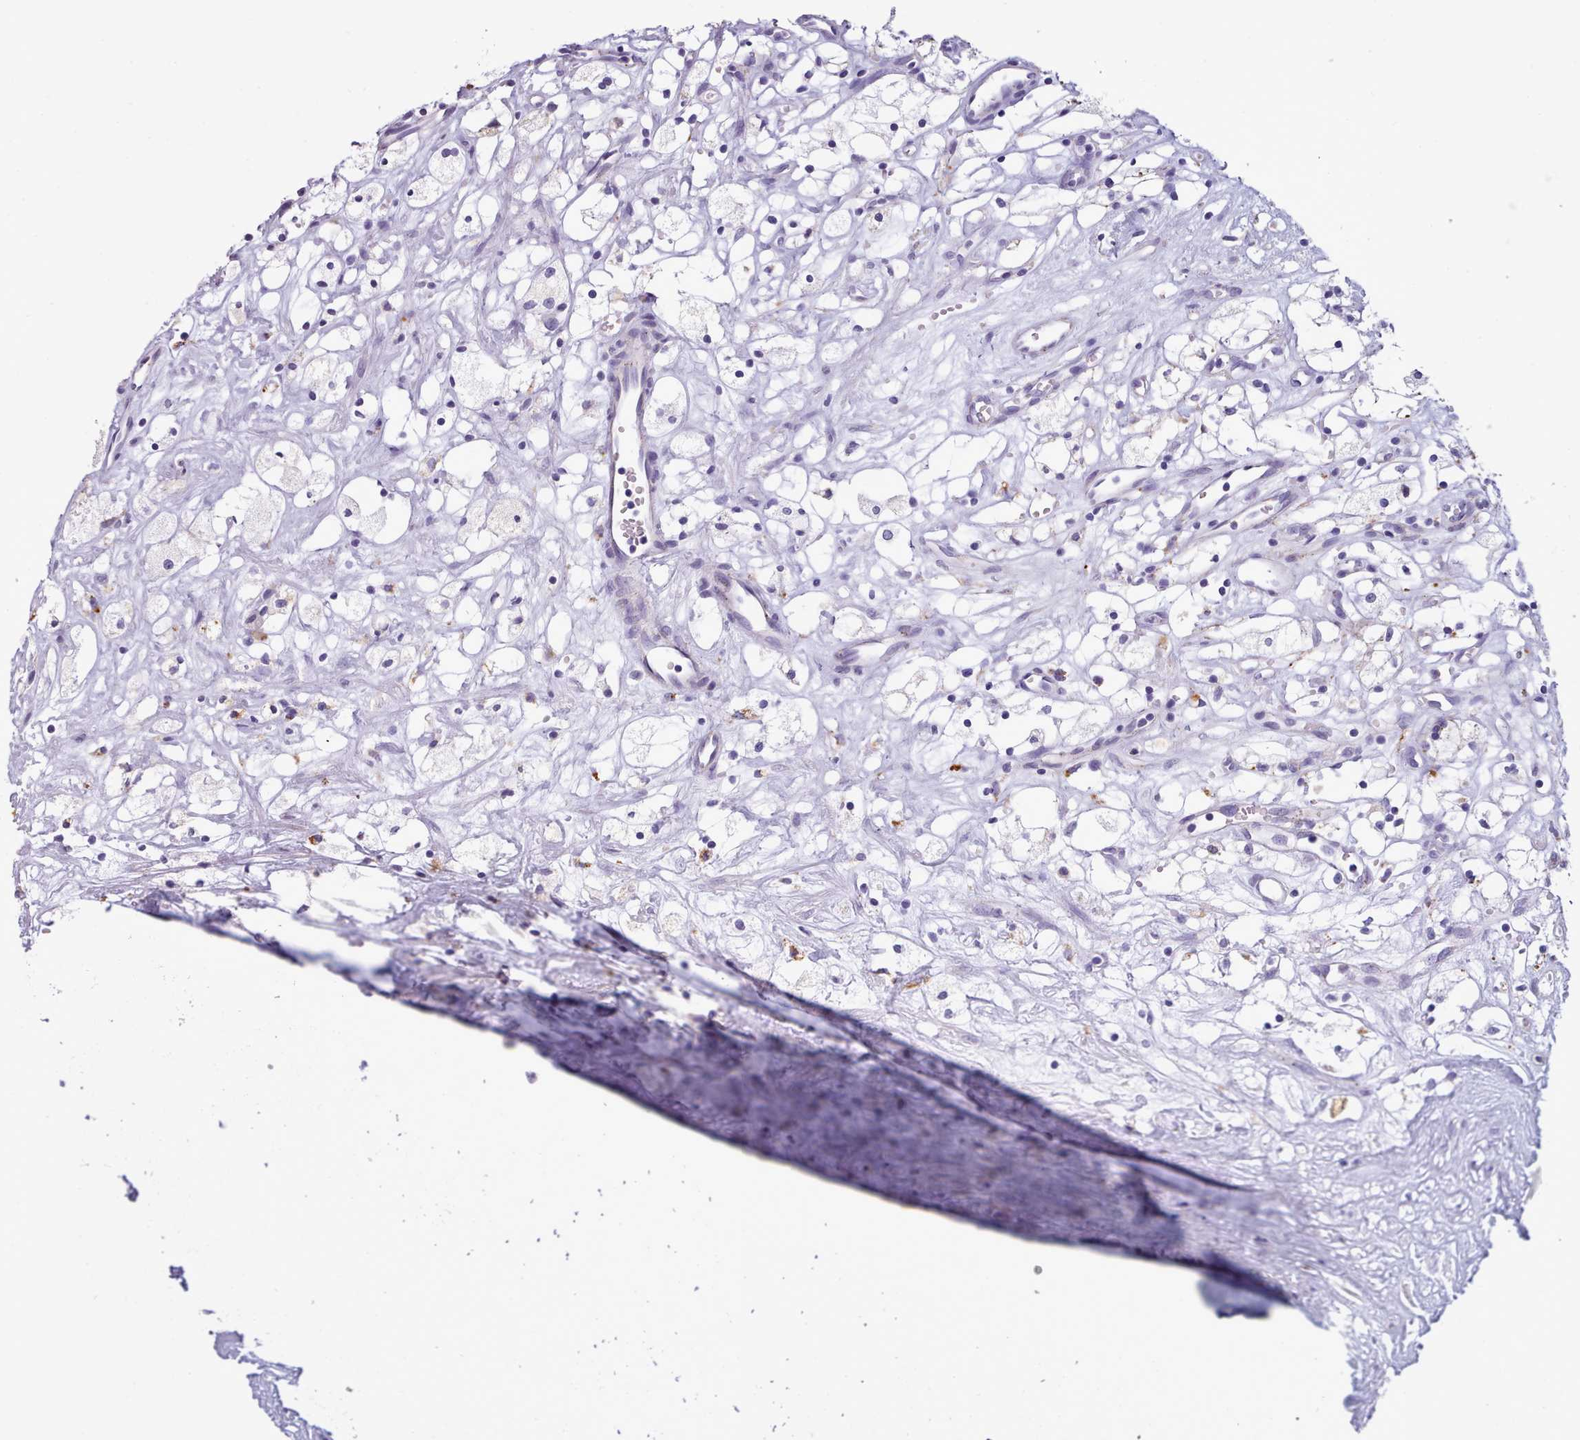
{"staining": {"intensity": "moderate", "quantity": "<25%", "location": "cytoplasmic/membranous"}, "tissue": "renal cancer", "cell_type": "Tumor cells", "image_type": "cancer", "snomed": [{"axis": "morphology", "description": "Adenocarcinoma, NOS"}, {"axis": "topography", "description": "Kidney"}], "caption": "Immunohistochemical staining of adenocarcinoma (renal) demonstrates low levels of moderate cytoplasmic/membranous protein staining in about <25% of tumor cells. (DAB (3,3'-diaminobenzidine) IHC, brown staining for protein, blue staining for nuclei).", "gene": "GAA", "patient": {"sex": "male", "age": 59}}